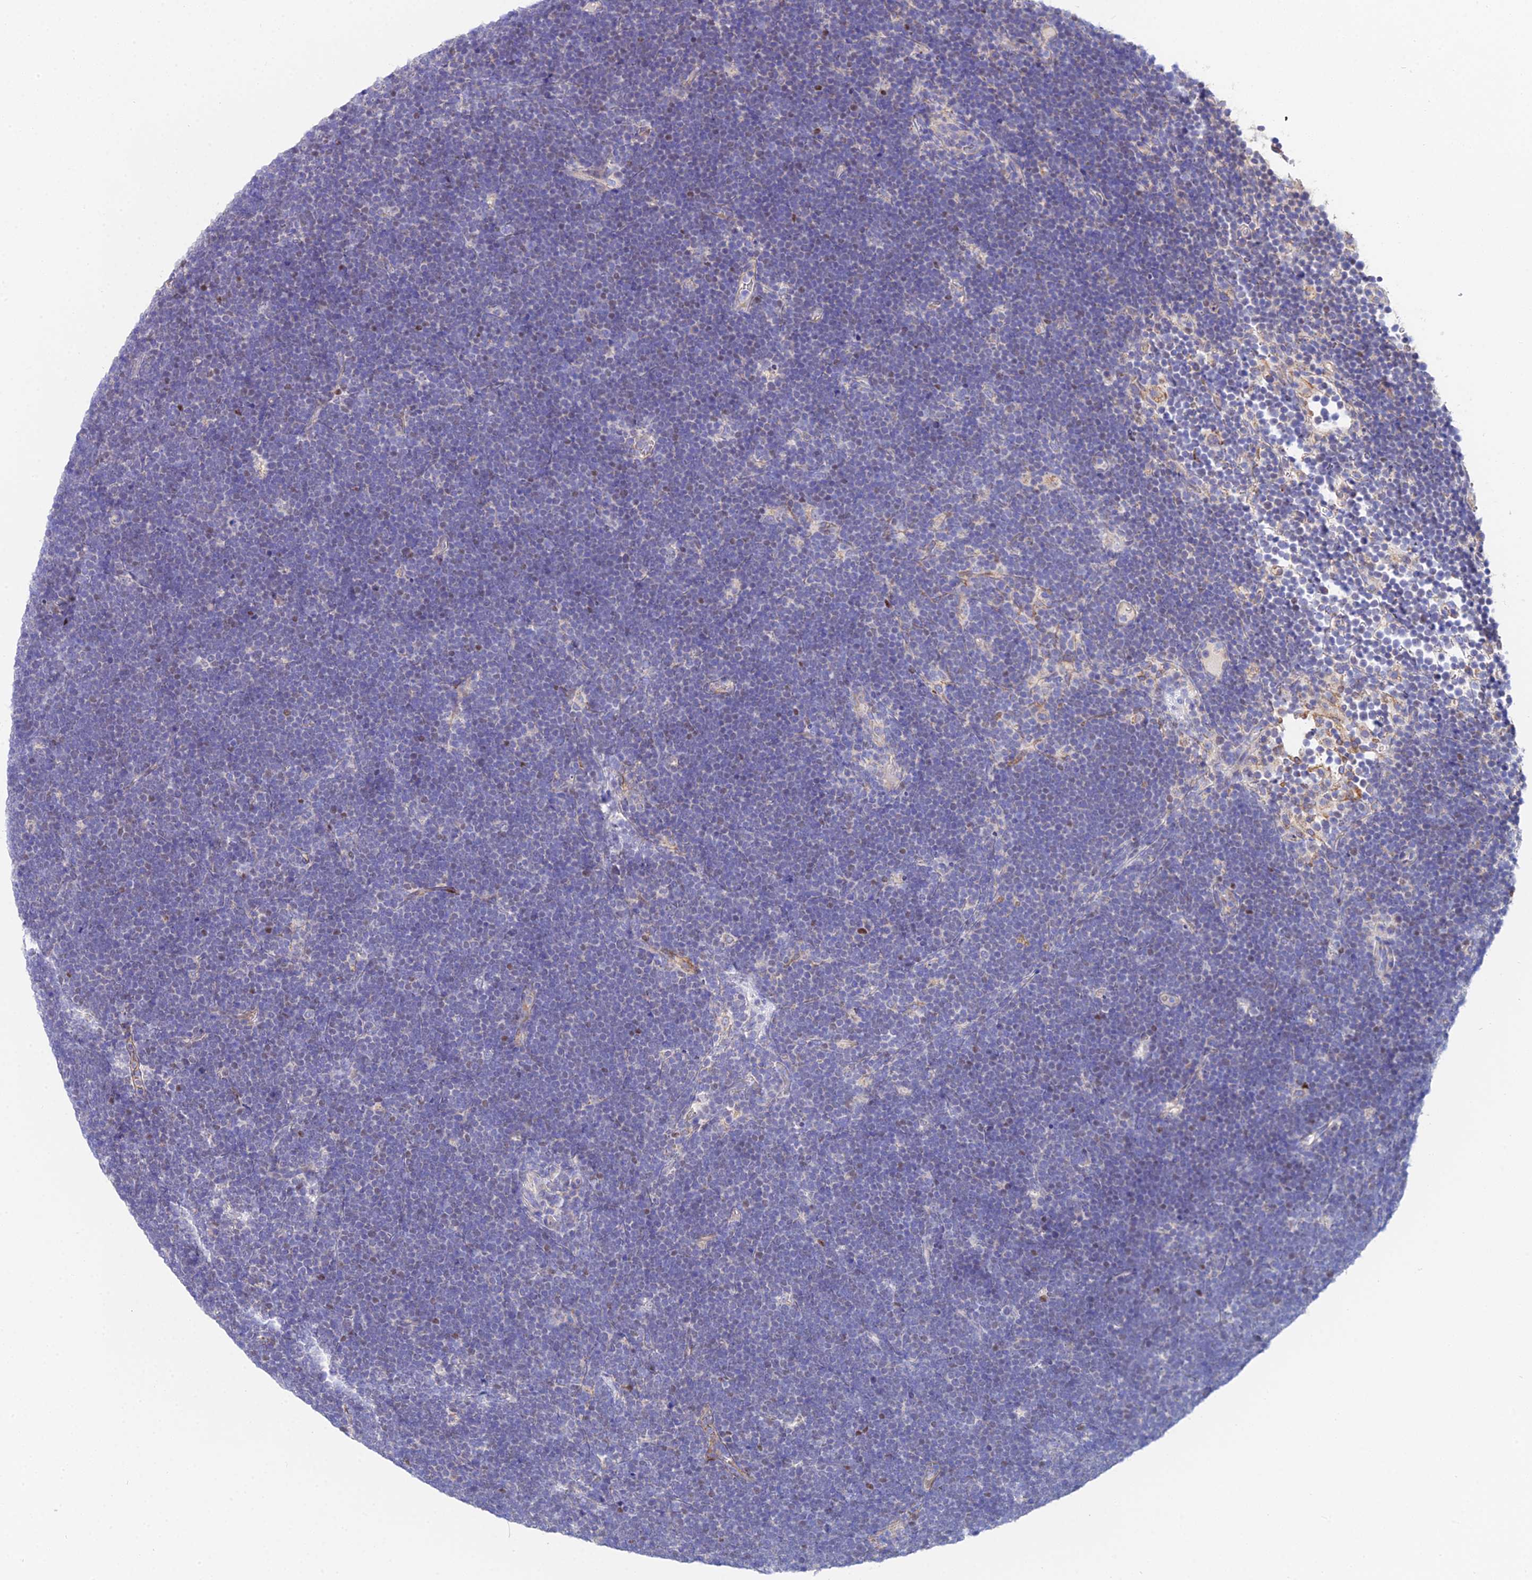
{"staining": {"intensity": "negative", "quantity": "none", "location": "none"}, "tissue": "lymphoma", "cell_type": "Tumor cells", "image_type": "cancer", "snomed": [{"axis": "morphology", "description": "Malignant lymphoma, non-Hodgkin's type, High grade"}, {"axis": "topography", "description": "Lymph node"}], "caption": "This histopathology image is of lymphoma stained with immunohistochemistry (IHC) to label a protein in brown with the nuclei are counter-stained blue. There is no positivity in tumor cells.", "gene": "PPP2R2C", "patient": {"sex": "male", "age": 13}}